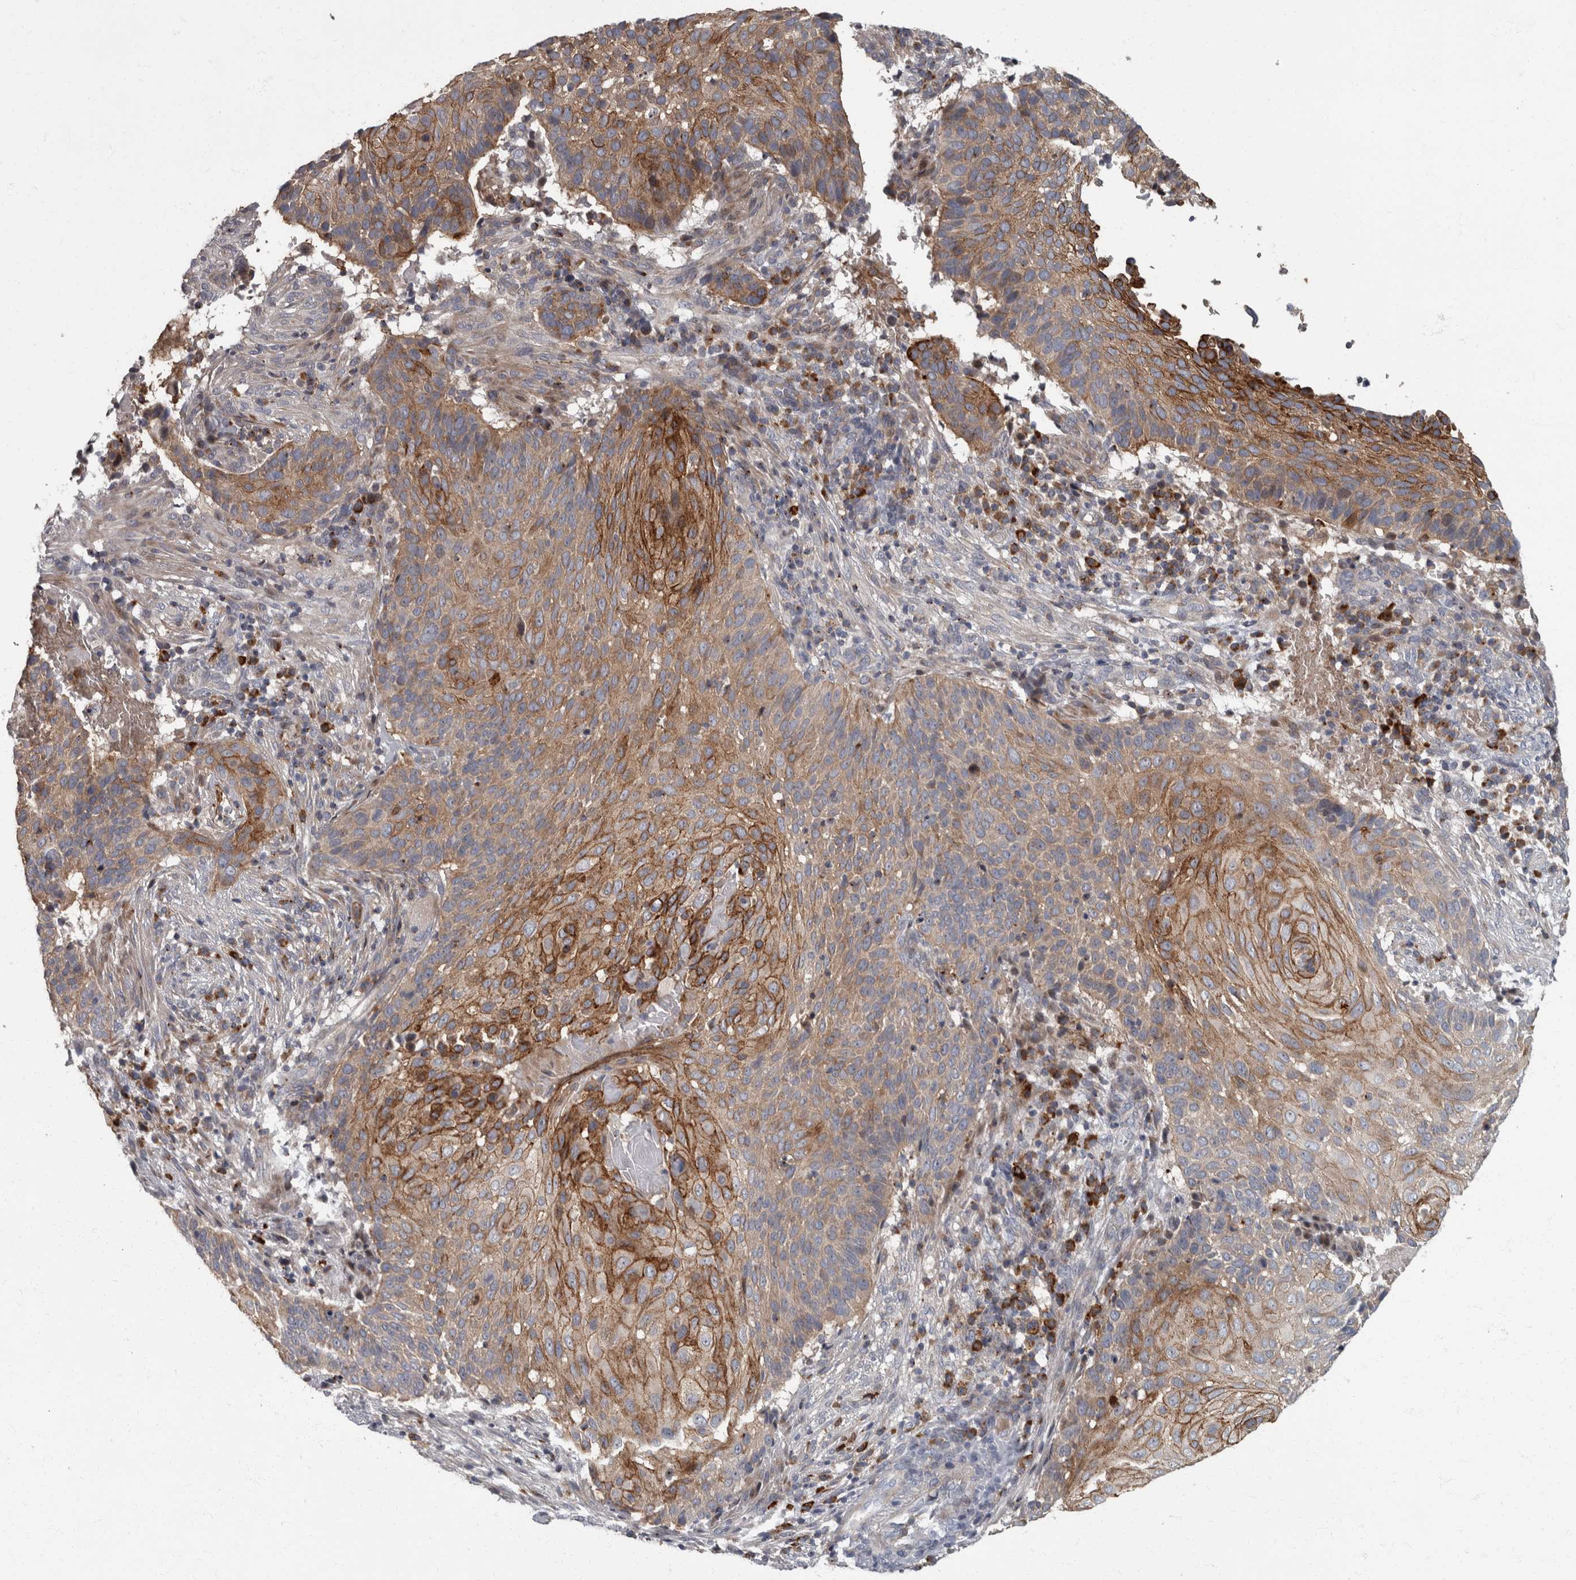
{"staining": {"intensity": "moderate", "quantity": "25%-75%", "location": "cytoplasmic/membranous"}, "tissue": "cervical cancer", "cell_type": "Tumor cells", "image_type": "cancer", "snomed": [{"axis": "morphology", "description": "Squamous cell carcinoma, NOS"}, {"axis": "topography", "description": "Cervix"}], "caption": "This image displays IHC staining of human cervical cancer, with medium moderate cytoplasmic/membranous expression in about 25%-75% of tumor cells.", "gene": "CDC42BPG", "patient": {"sex": "female", "age": 74}}